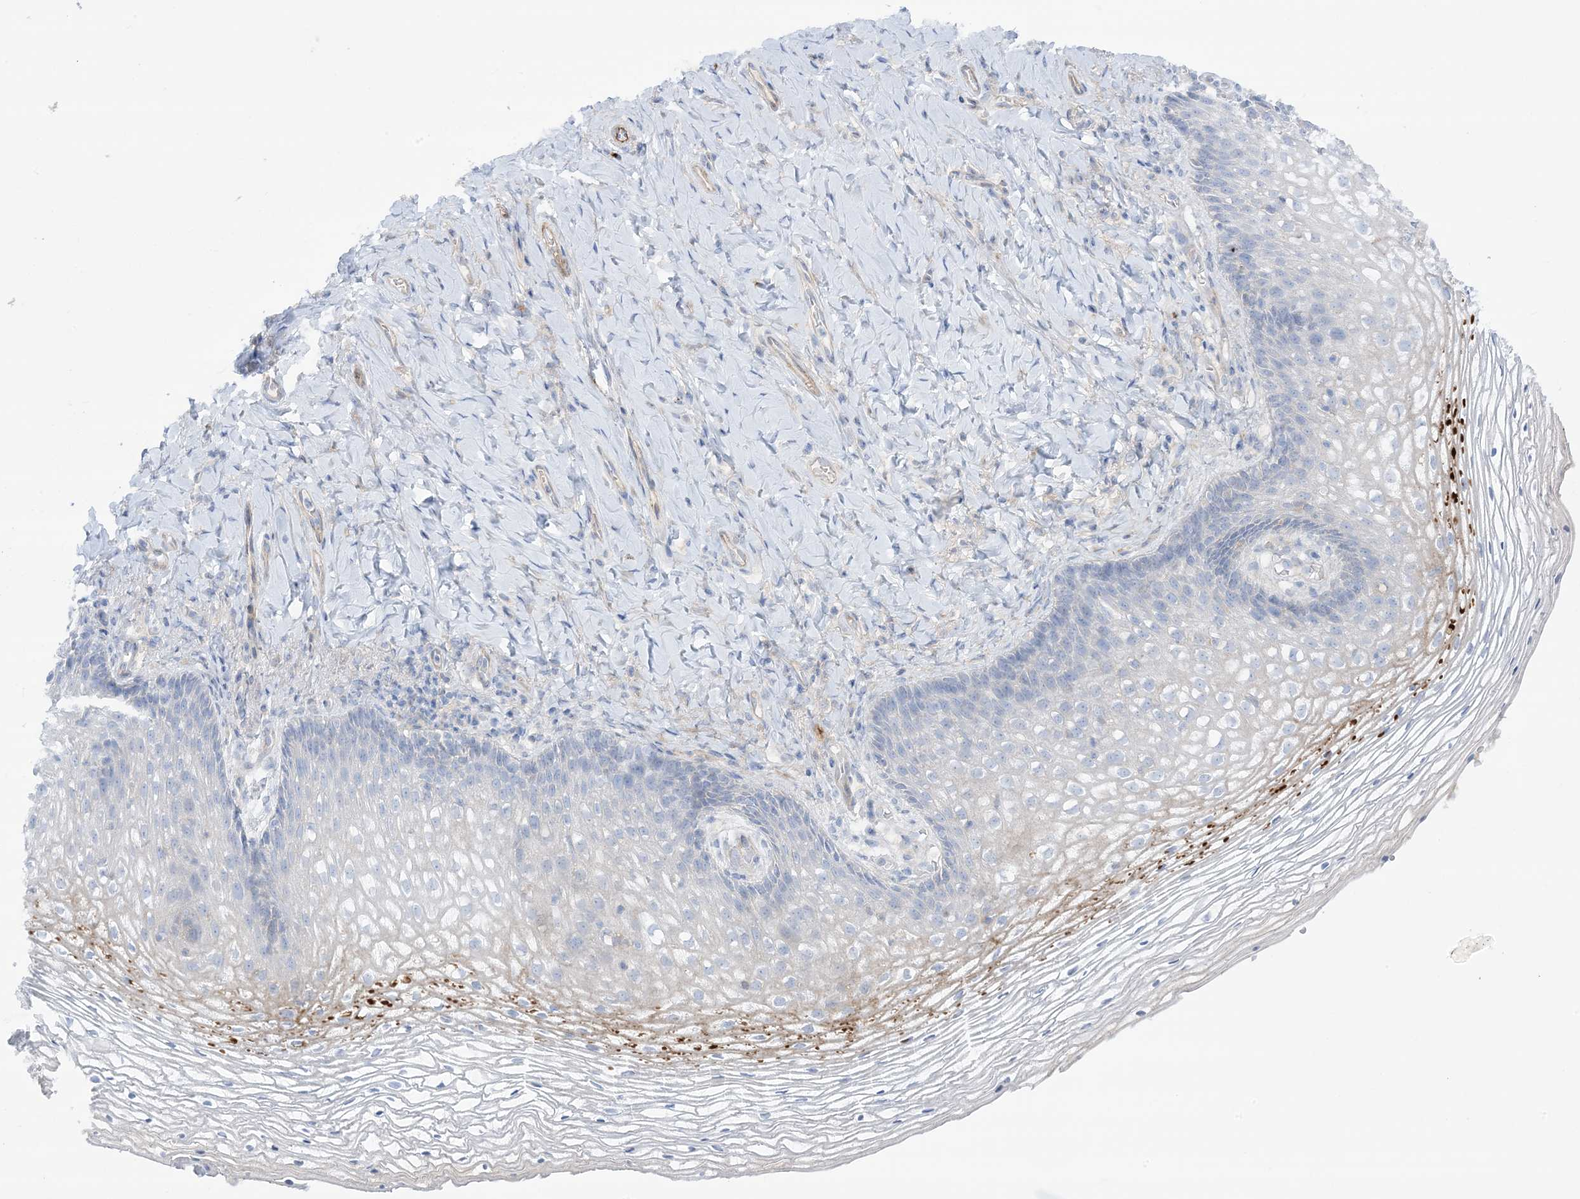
{"staining": {"intensity": "weak", "quantity": "<25%", "location": "cytoplasmic/membranous"}, "tissue": "vagina", "cell_type": "Squamous epithelial cells", "image_type": "normal", "snomed": [{"axis": "morphology", "description": "Normal tissue, NOS"}, {"axis": "topography", "description": "Vagina"}], "caption": "The immunohistochemistry image has no significant expression in squamous epithelial cells of vagina.", "gene": "ATP11C", "patient": {"sex": "female", "age": 60}}